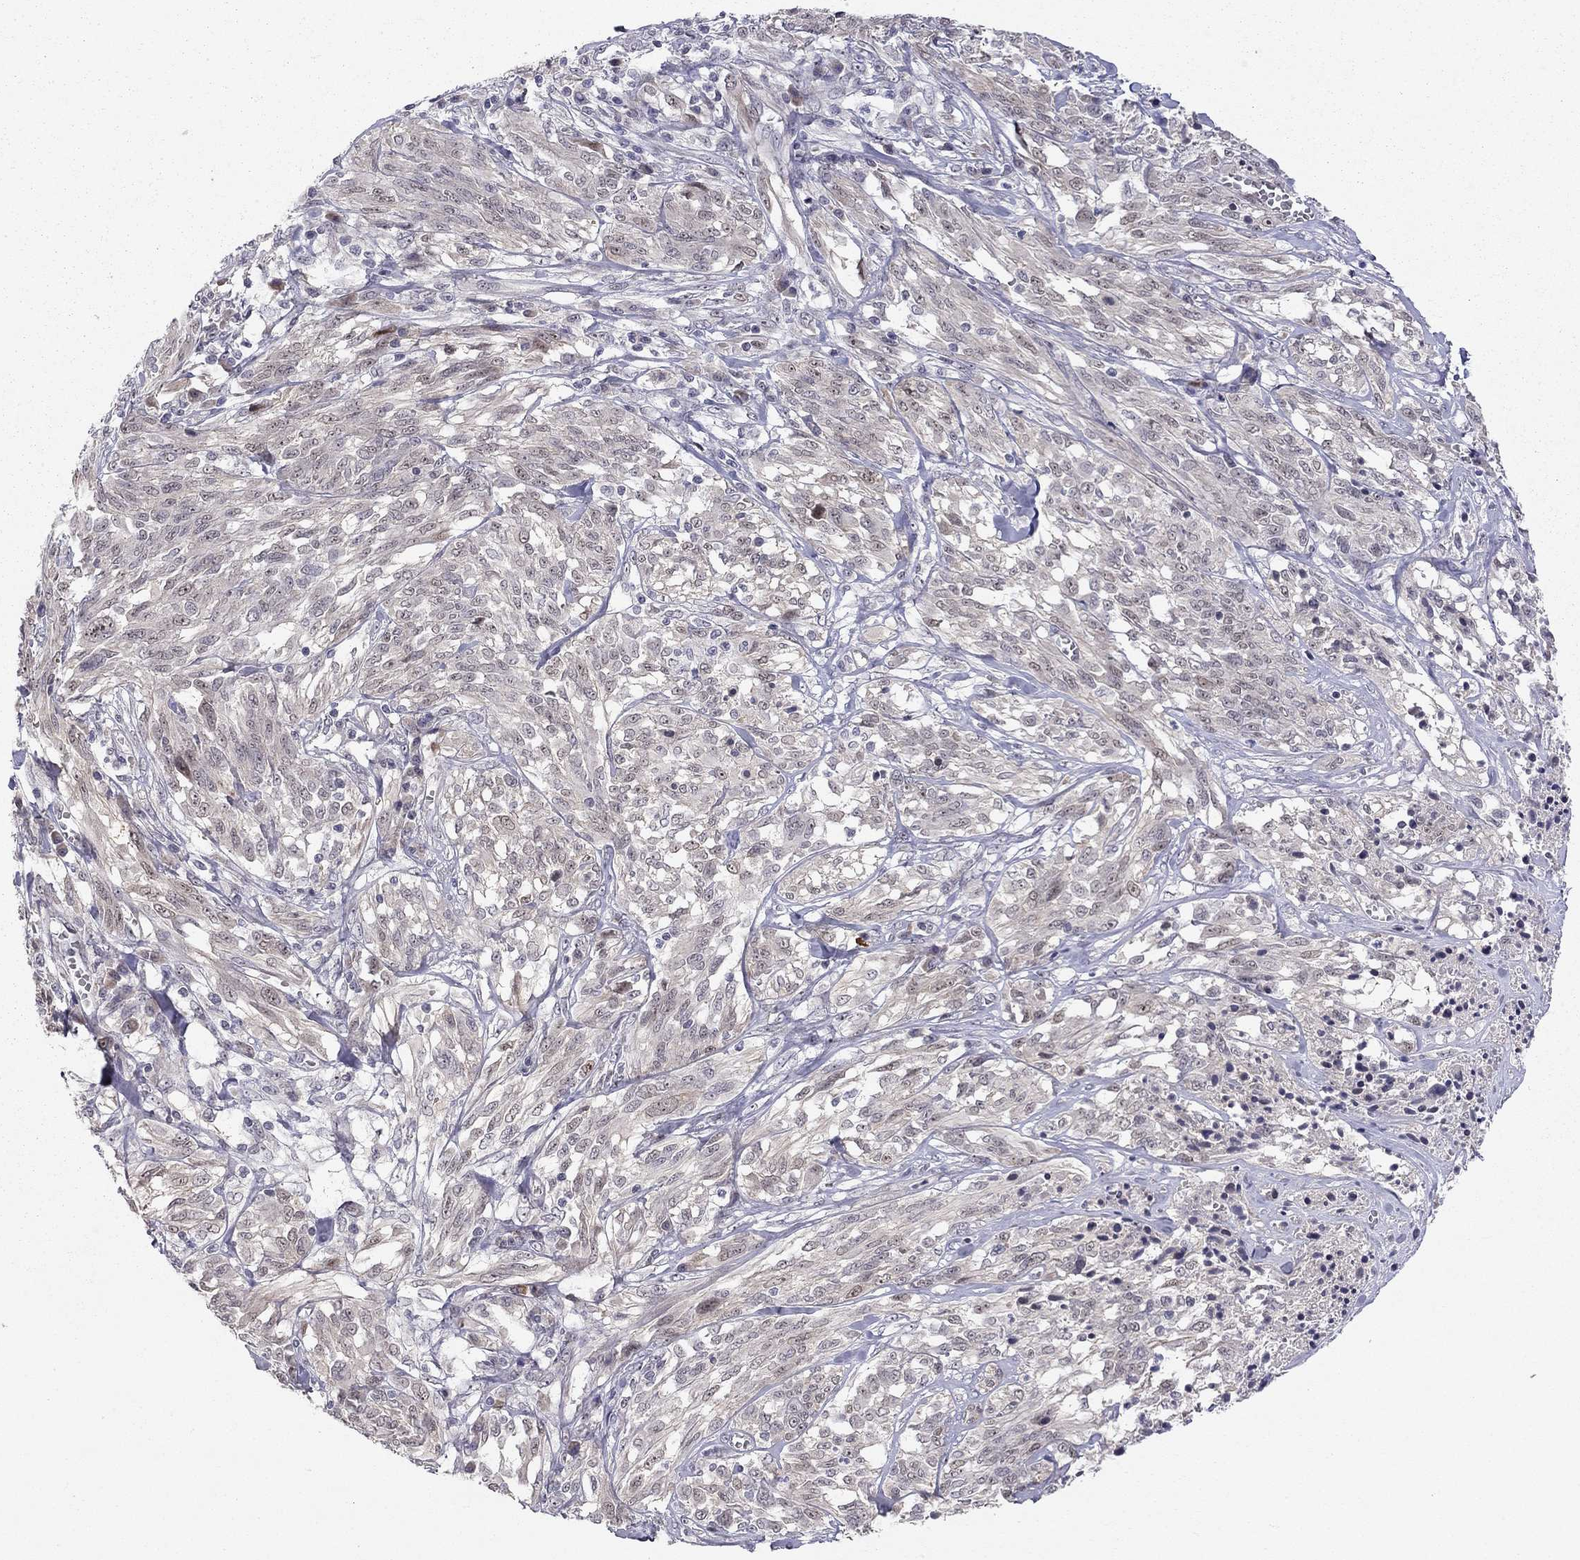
{"staining": {"intensity": "negative", "quantity": "none", "location": "none"}, "tissue": "melanoma", "cell_type": "Tumor cells", "image_type": "cancer", "snomed": [{"axis": "morphology", "description": "Malignant melanoma, NOS"}, {"axis": "topography", "description": "Skin"}], "caption": "Tumor cells are negative for protein expression in human melanoma.", "gene": "STXBP6", "patient": {"sex": "female", "age": 91}}